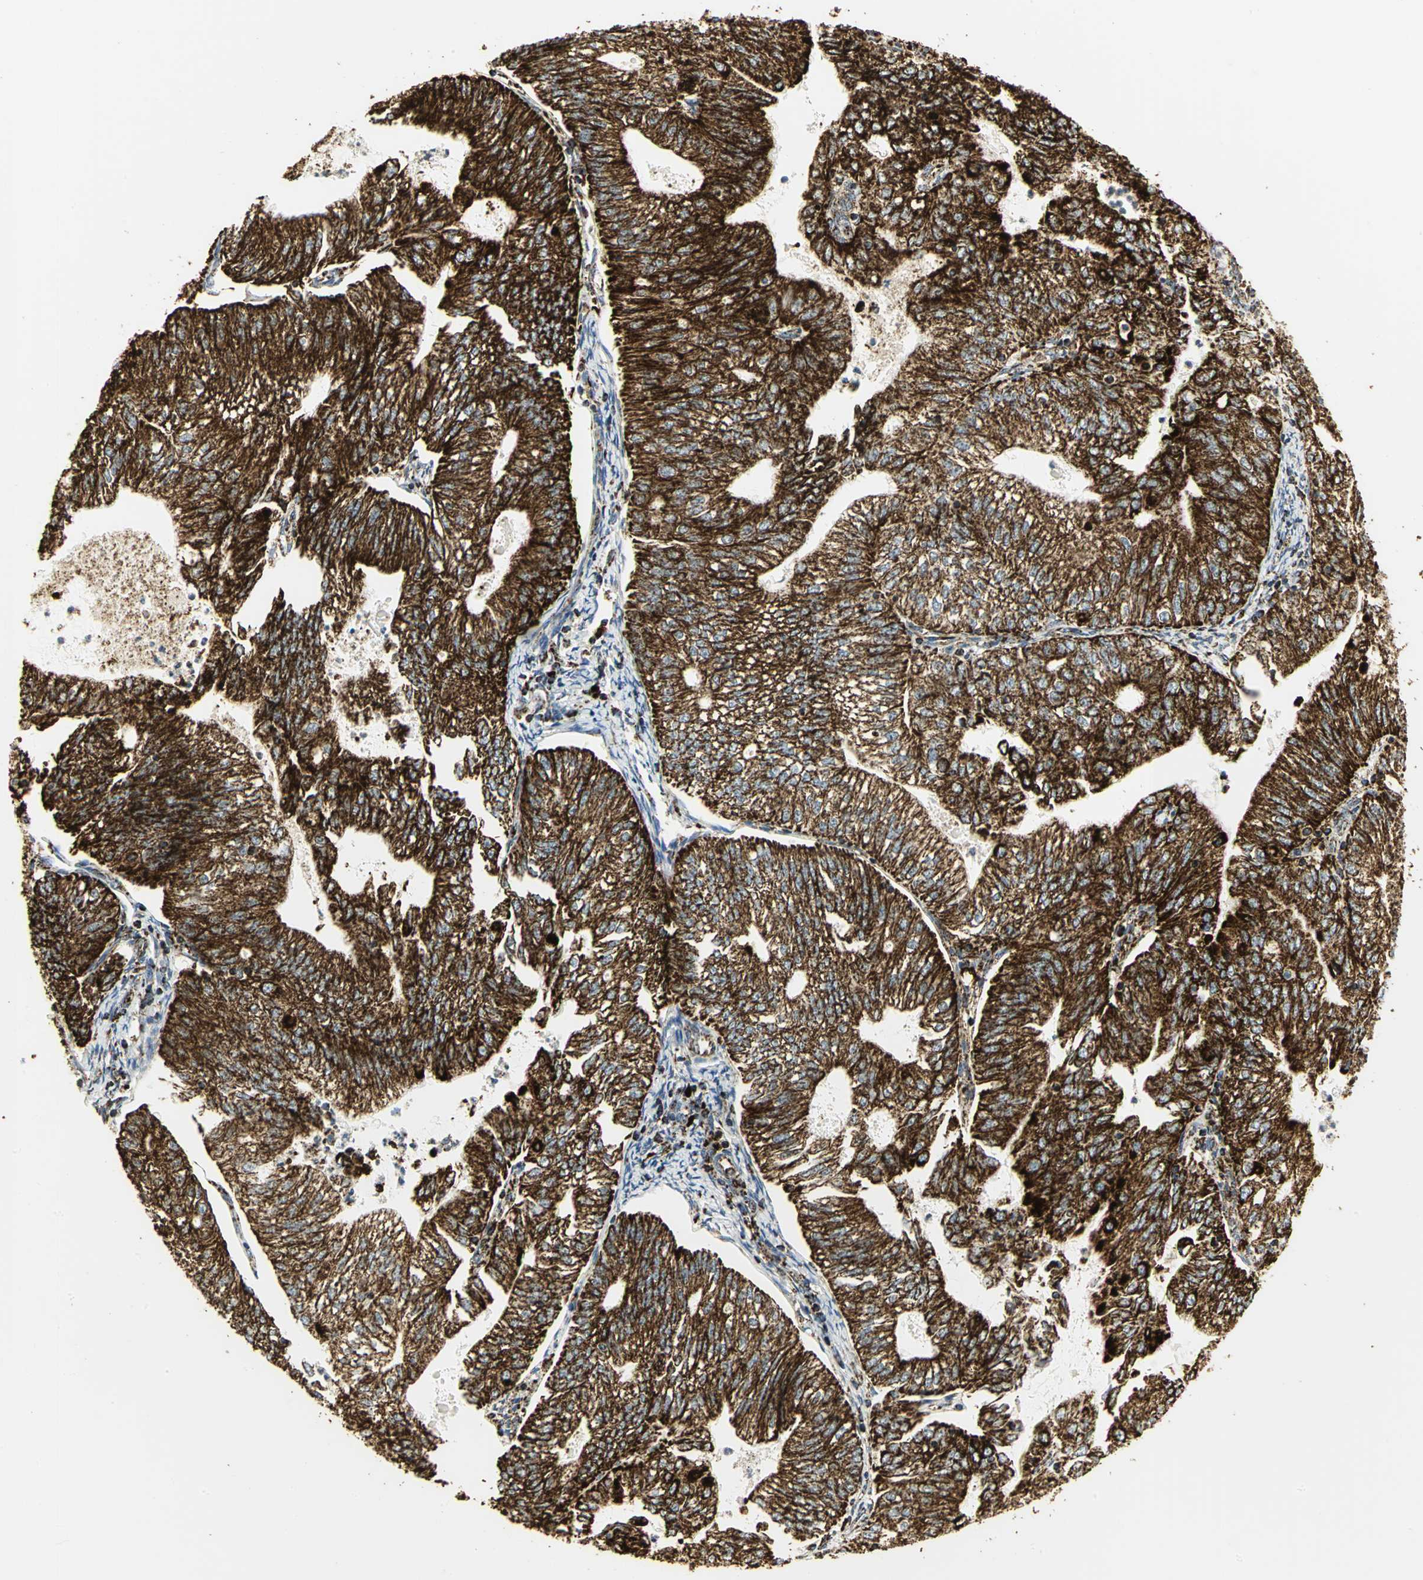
{"staining": {"intensity": "strong", "quantity": ">75%", "location": "cytoplasmic/membranous"}, "tissue": "endometrial cancer", "cell_type": "Tumor cells", "image_type": "cancer", "snomed": [{"axis": "morphology", "description": "Adenocarcinoma, NOS"}, {"axis": "topography", "description": "Endometrium"}], "caption": "Immunohistochemistry (IHC) micrograph of adenocarcinoma (endometrial) stained for a protein (brown), which shows high levels of strong cytoplasmic/membranous expression in approximately >75% of tumor cells.", "gene": "VDAC1", "patient": {"sex": "female", "age": 69}}